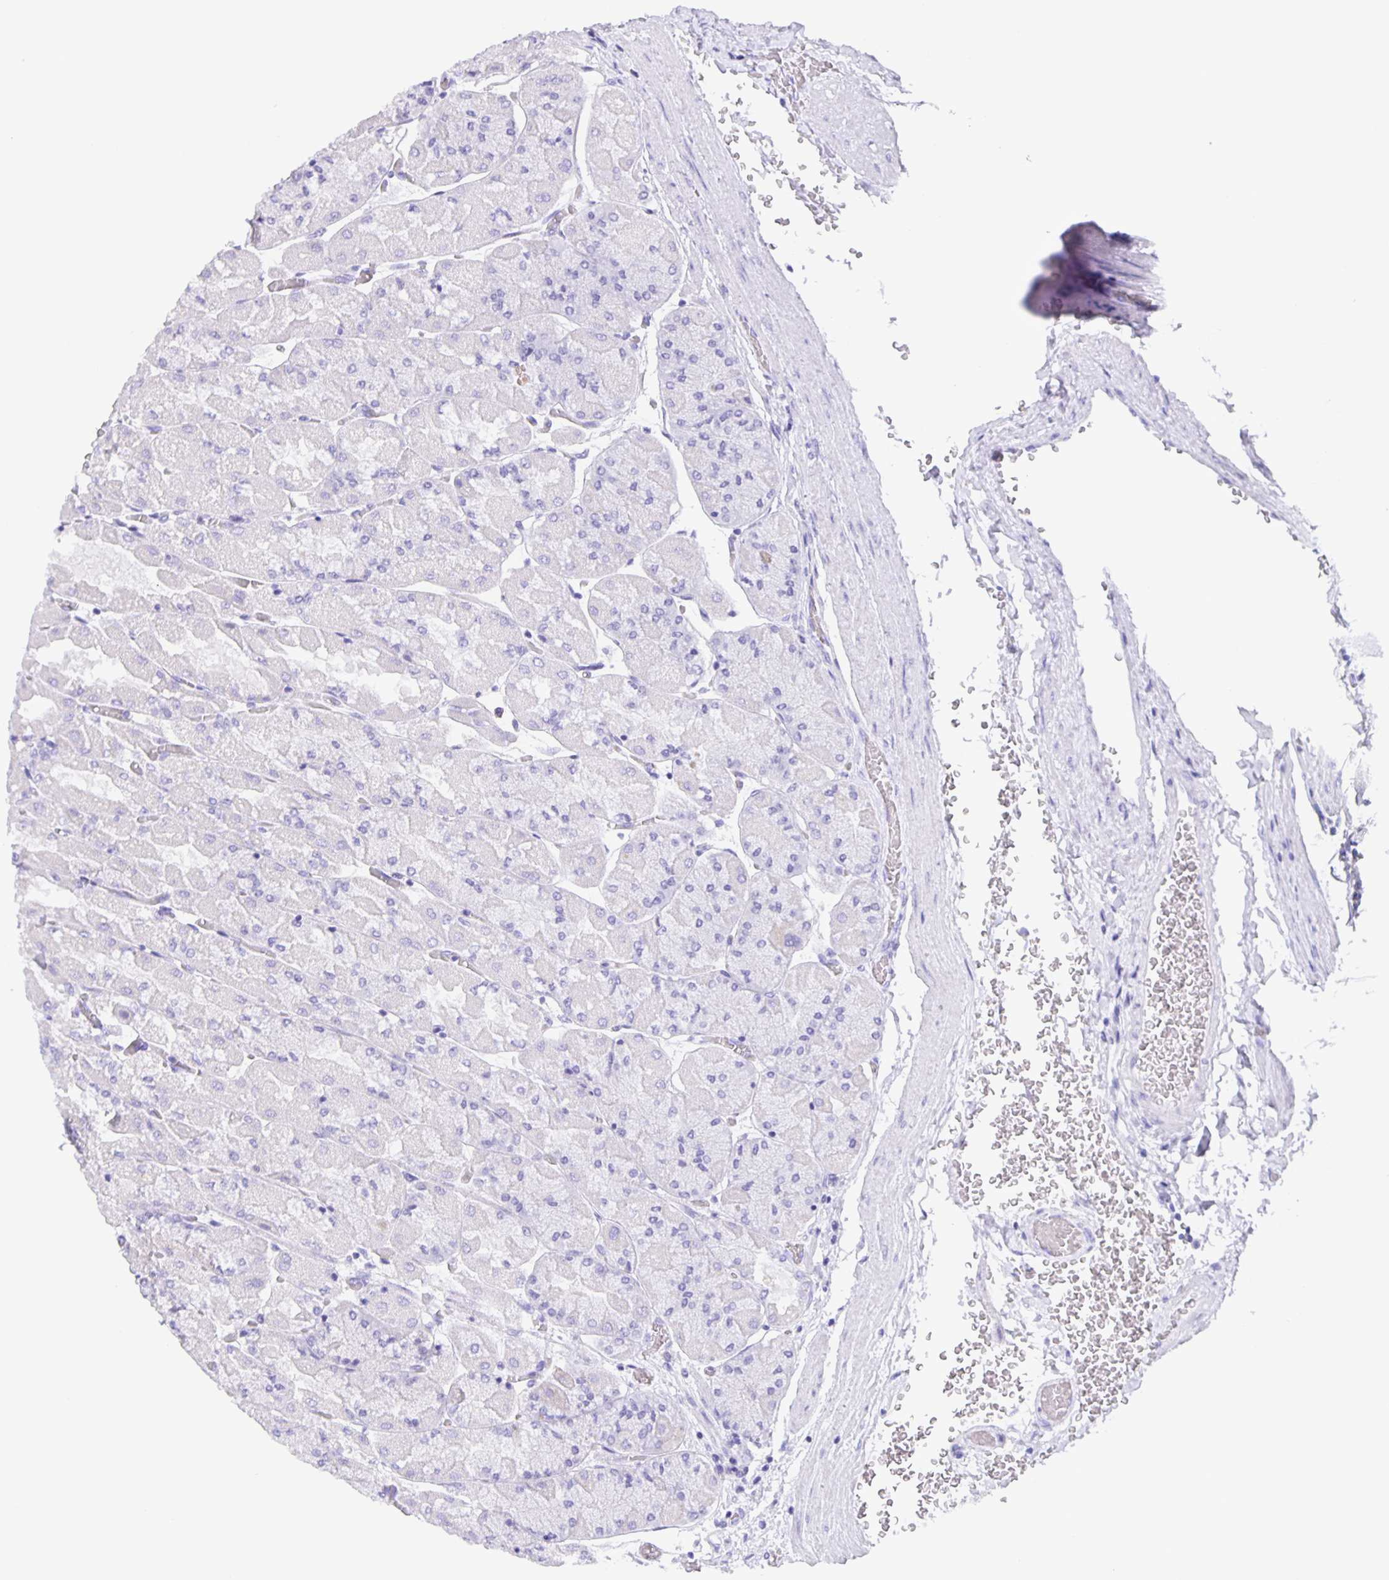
{"staining": {"intensity": "negative", "quantity": "none", "location": "none"}, "tissue": "stomach", "cell_type": "Glandular cells", "image_type": "normal", "snomed": [{"axis": "morphology", "description": "Normal tissue, NOS"}, {"axis": "topography", "description": "Stomach"}], "caption": "Micrograph shows no protein staining in glandular cells of unremarkable stomach.", "gene": "GUCA2A", "patient": {"sex": "female", "age": 61}}